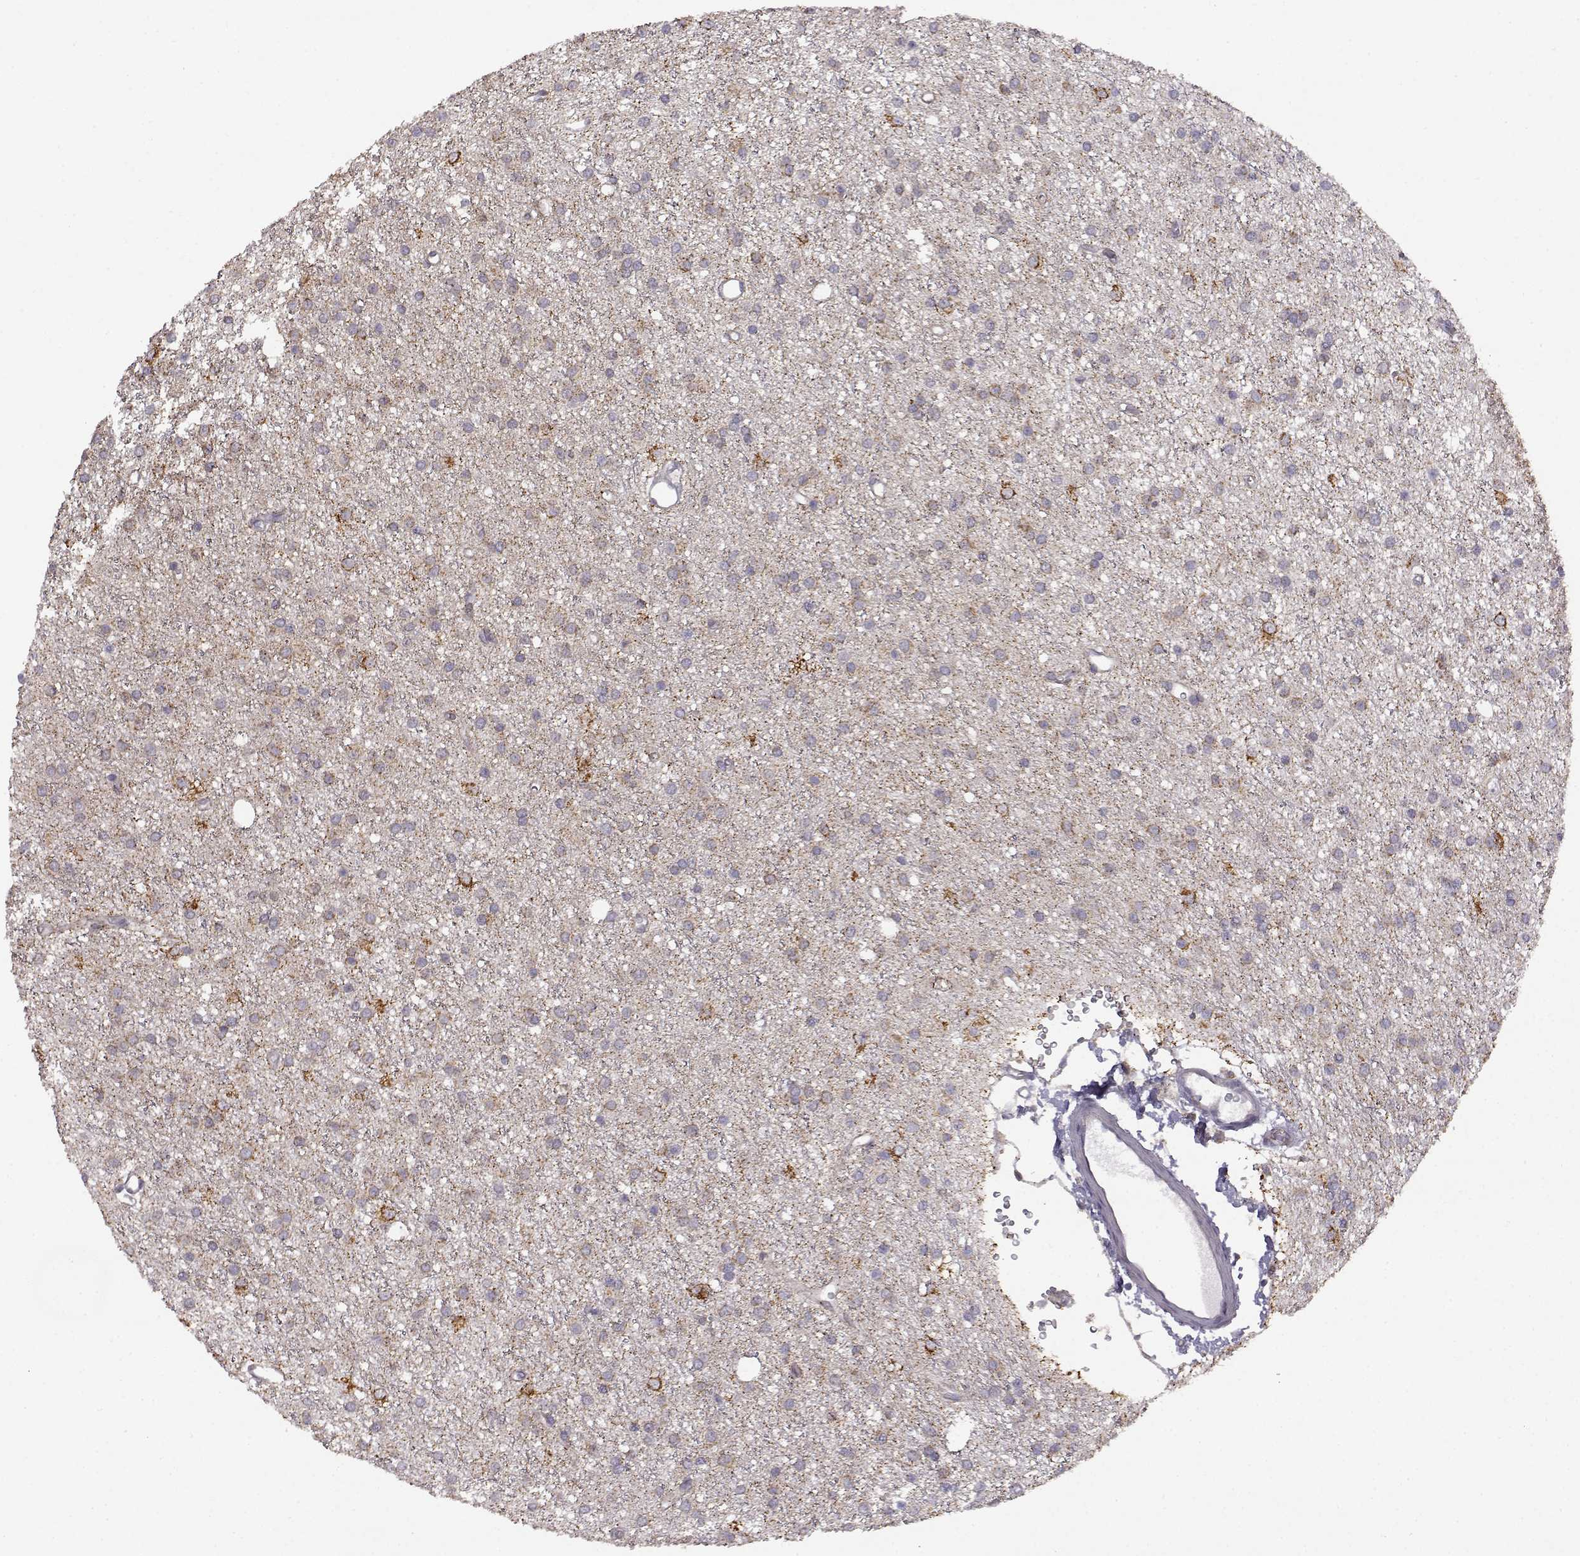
{"staining": {"intensity": "weak", "quantity": "<25%", "location": "cytoplasmic/membranous"}, "tissue": "glioma", "cell_type": "Tumor cells", "image_type": "cancer", "snomed": [{"axis": "morphology", "description": "Glioma, malignant, Low grade"}, {"axis": "topography", "description": "Brain"}], "caption": "This micrograph is of glioma stained with IHC to label a protein in brown with the nuclei are counter-stained blue. There is no staining in tumor cells.", "gene": "DDC", "patient": {"sex": "male", "age": 27}}